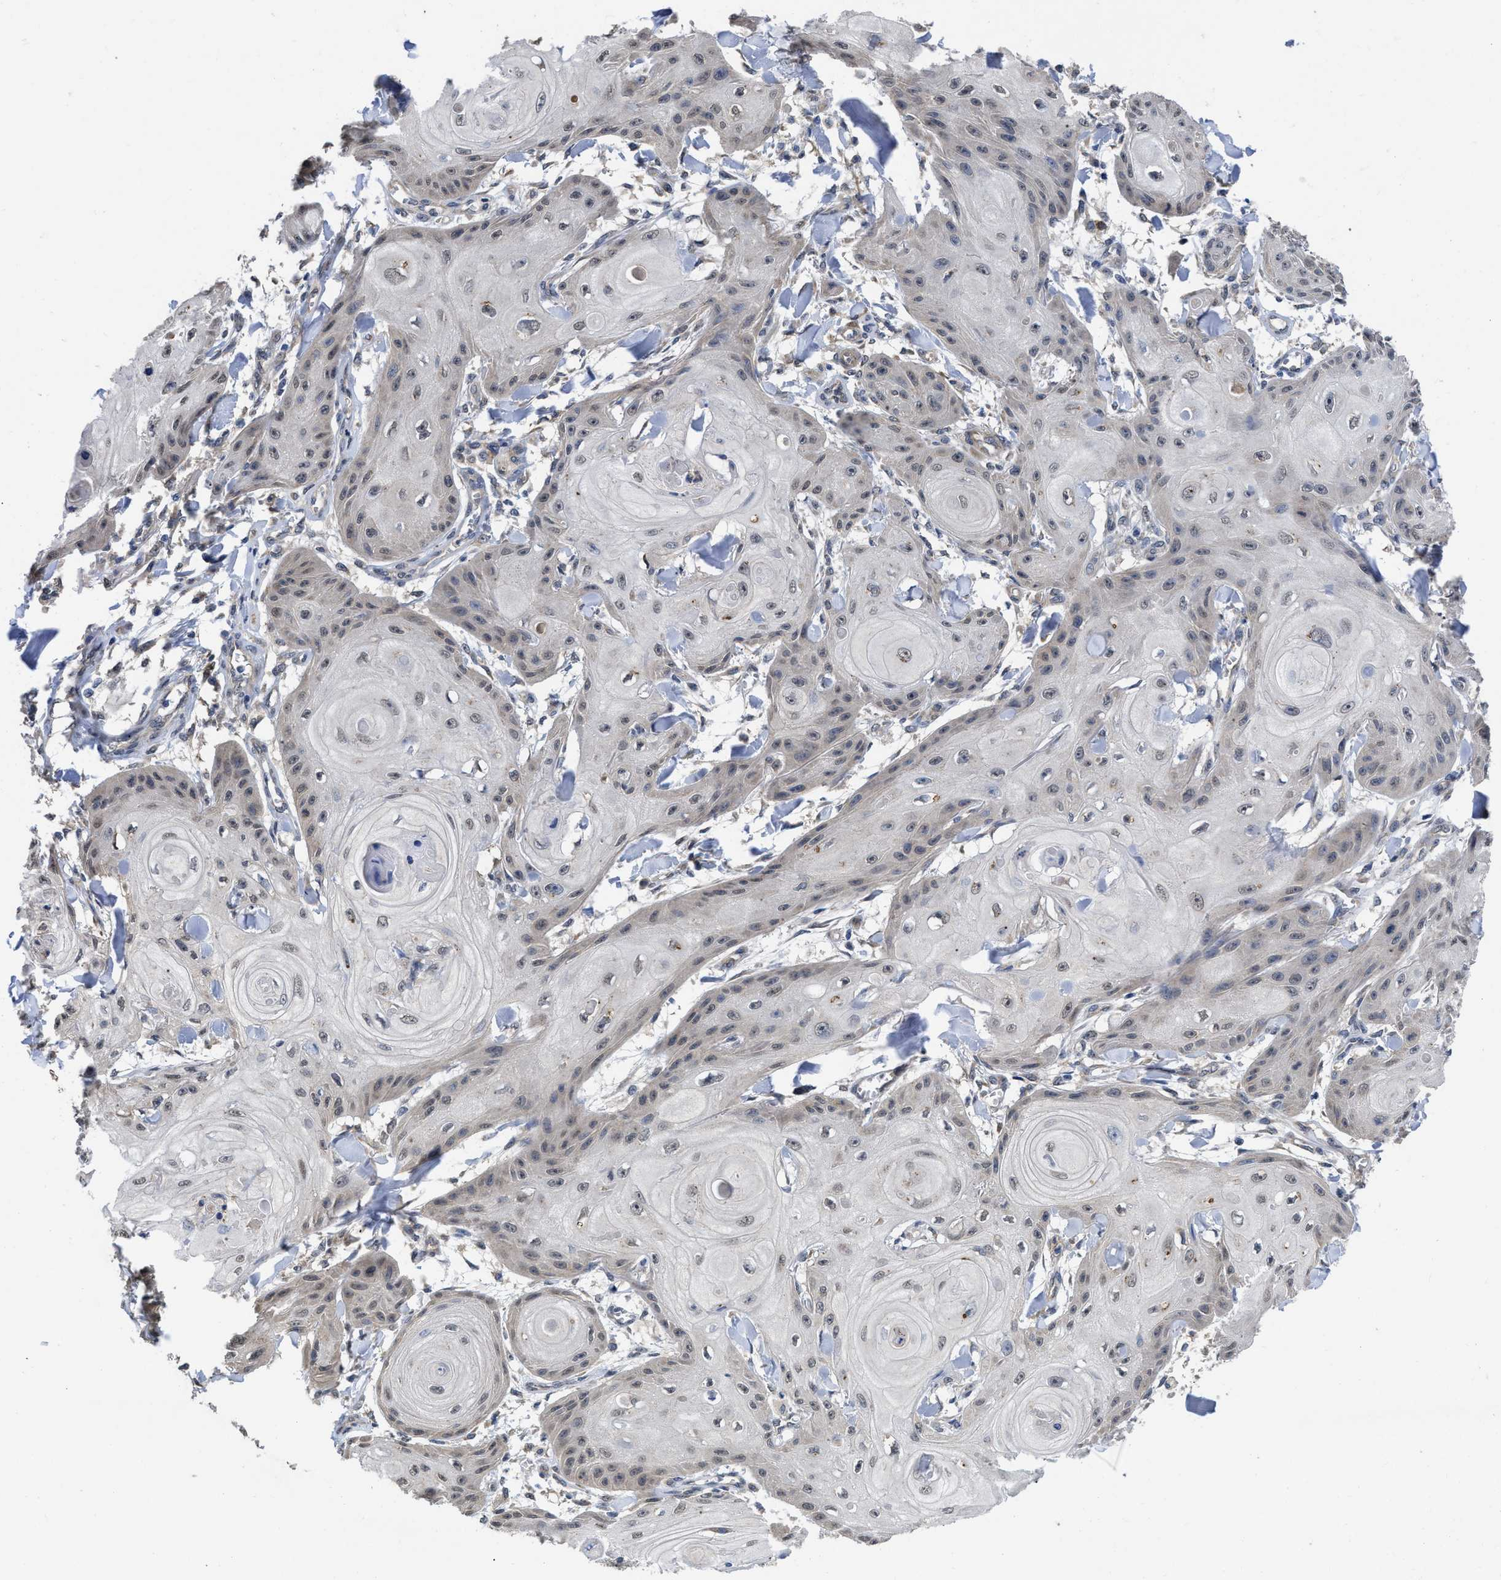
{"staining": {"intensity": "negative", "quantity": "none", "location": "none"}, "tissue": "skin cancer", "cell_type": "Tumor cells", "image_type": "cancer", "snomed": [{"axis": "morphology", "description": "Squamous cell carcinoma, NOS"}, {"axis": "topography", "description": "Skin"}], "caption": "An image of skin cancer (squamous cell carcinoma) stained for a protein demonstrates no brown staining in tumor cells. The staining was performed using DAB to visualize the protein expression in brown, while the nuclei were stained in blue with hematoxylin (Magnification: 20x).", "gene": "PKD2", "patient": {"sex": "male", "age": 74}}